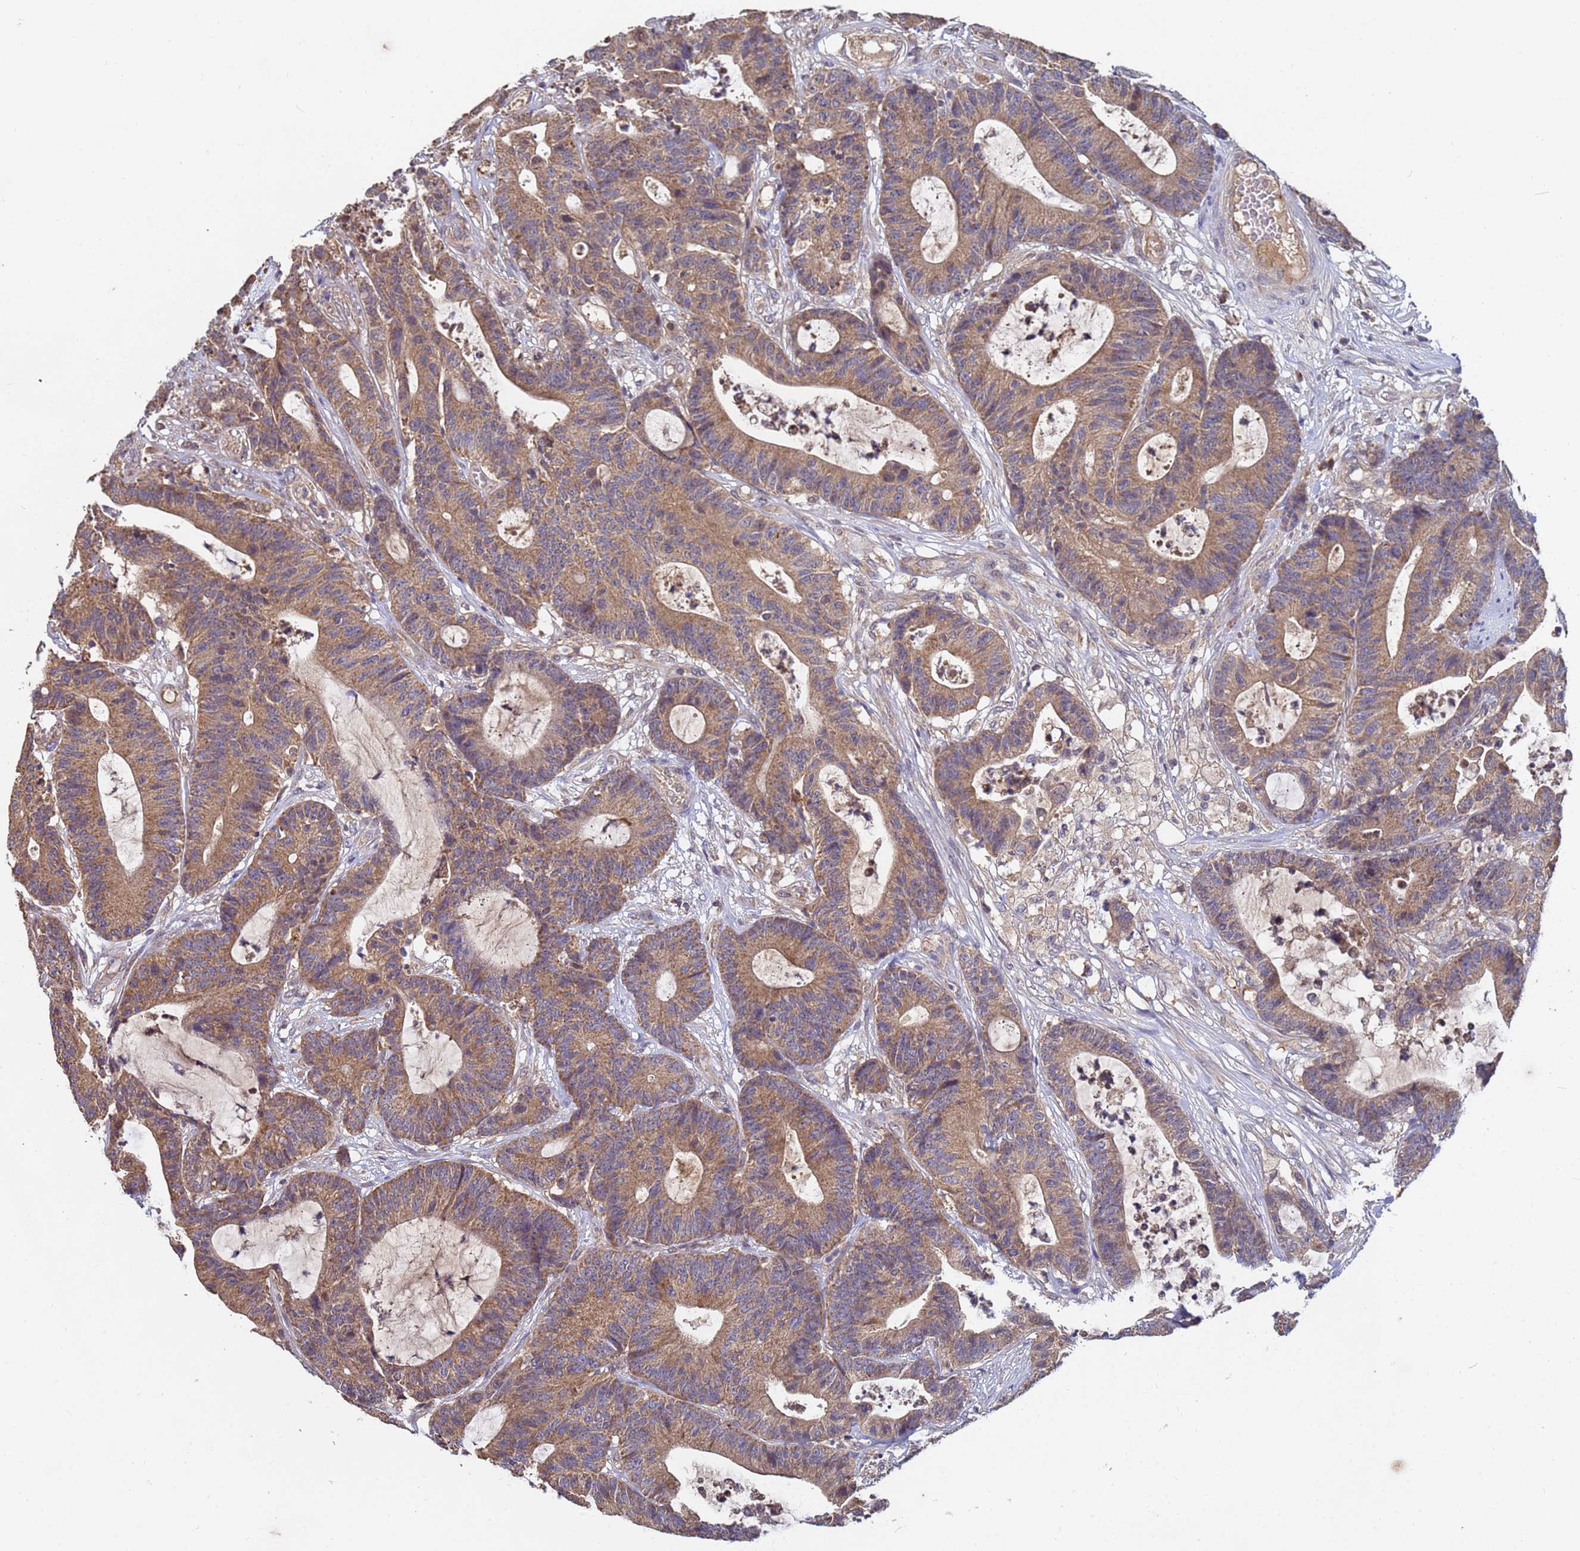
{"staining": {"intensity": "moderate", "quantity": ">75%", "location": "cytoplasmic/membranous"}, "tissue": "colorectal cancer", "cell_type": "Tumor cells", "image_type": "cancer", "snomed": [{"axis": "morphology", "description": "Adenocarcinoma, NOS"}, {"axis": "topography", "description": "Colon"}], "caption": "High-power microscopy captured an immunohistochemistry (IHC) histopathology image of colorectal cancer, revealing moderate cytoplasmic/membranous positivity in about >75% of tumor cells.", "gene": "C5orf34", "patient": {"sex": "female", "age": 84}}